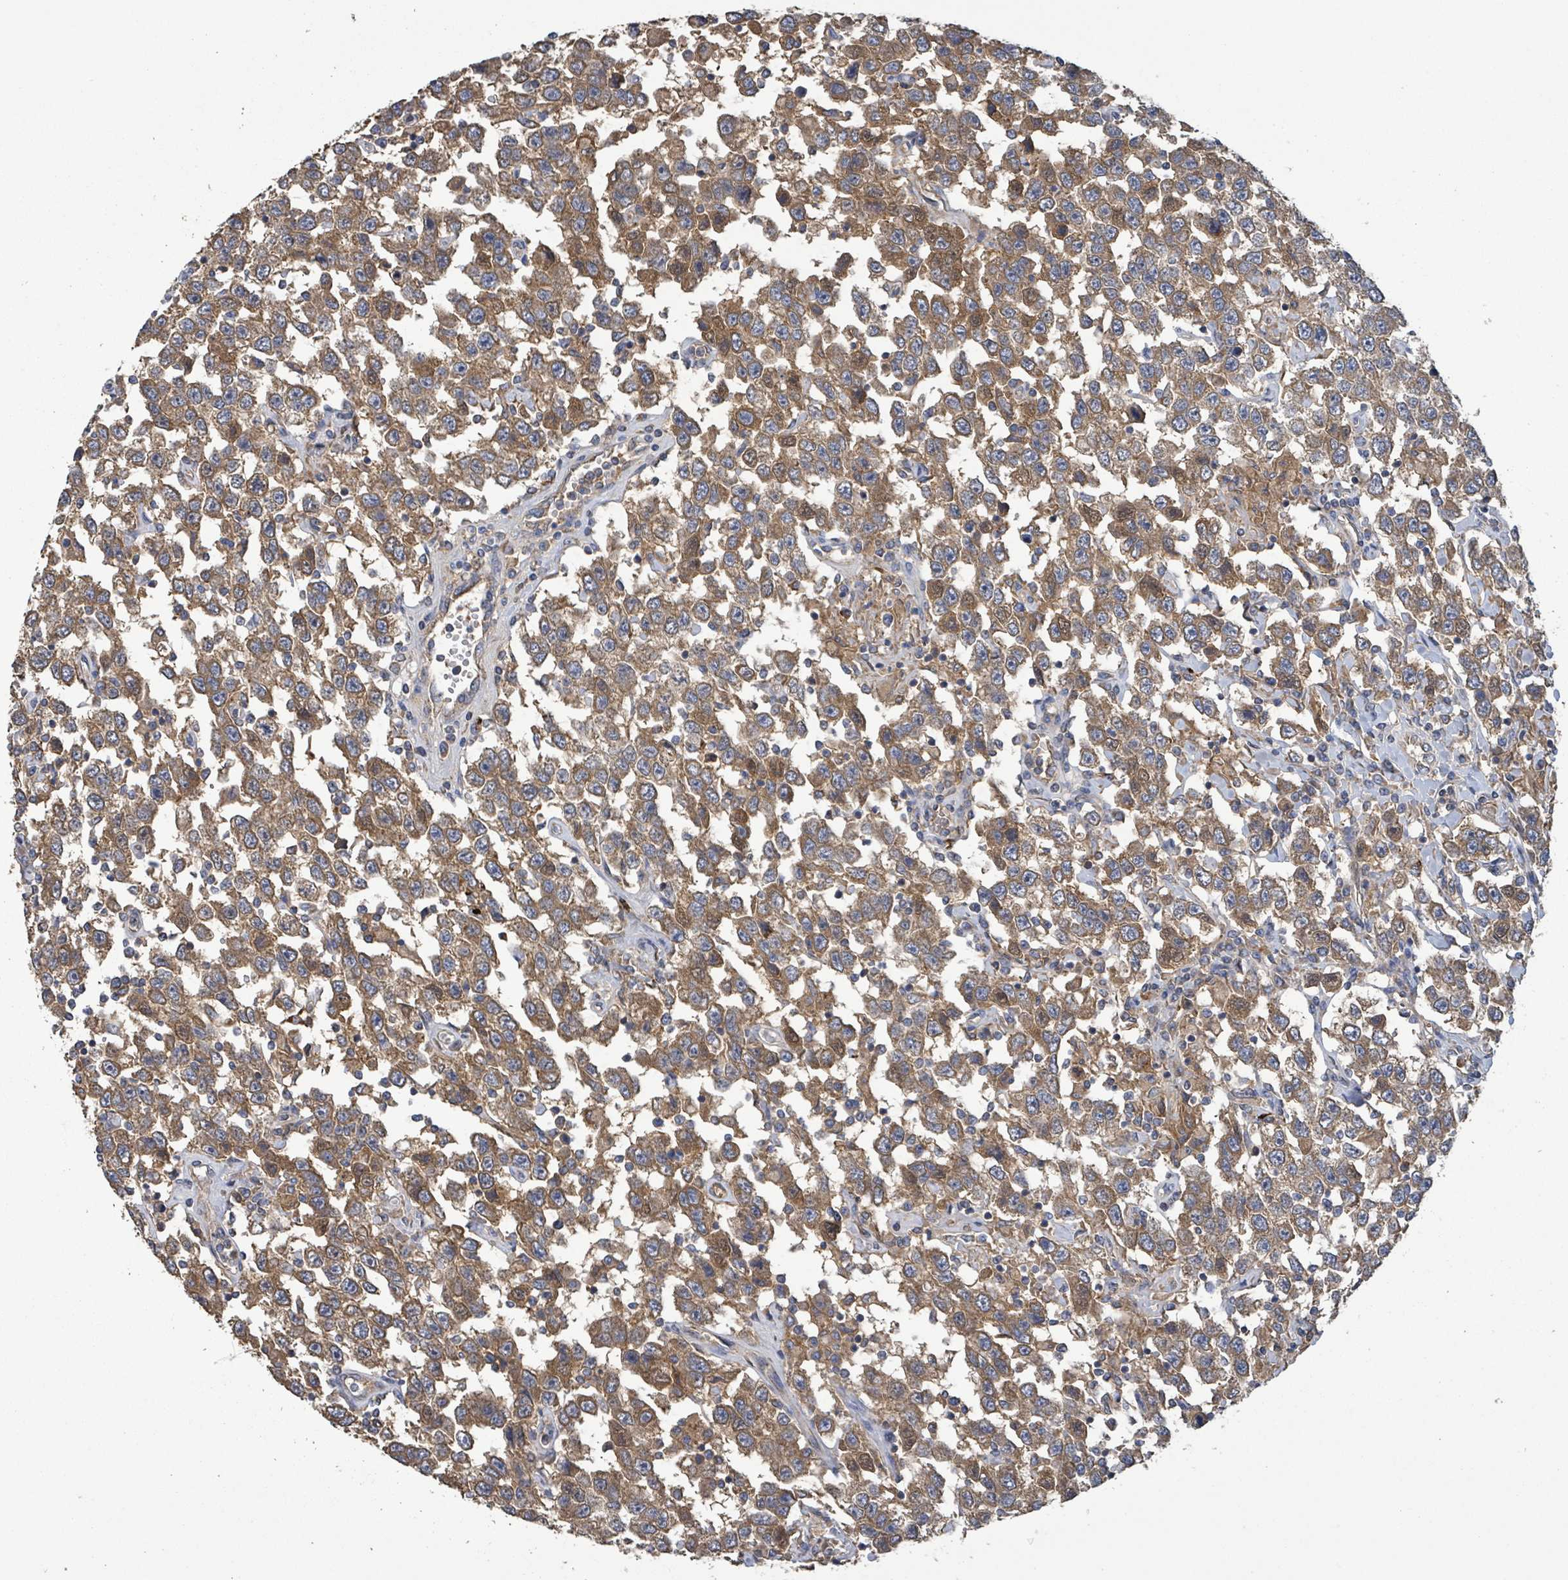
{"staining": {"intensity": "moderate", "quantity": ">75%", "location": "cytoplasmic/membranous"}, "tissue": "testis cancer", "cell_type": "Tumor cells", "image_type": "cancer", "snomed": [{"axis": "morphology", "description": "Seminoma, NOS"}, {"axis": "topography", "description": "Testis"}], "caption": "Immunohistochemical staining of human testis cancer (seminoma) reveals medium levels of moderate cytoplasmic/membranous protein staining in approximately >75% of tumor cells. The staining was performed using DAB to visualize the protein expression in brown, while the nuclei were stained in blue with hematoxylin (Magnification: 20x).", "gene": "PLAAT1", "patient": {"sex": "male", "age": 41}}